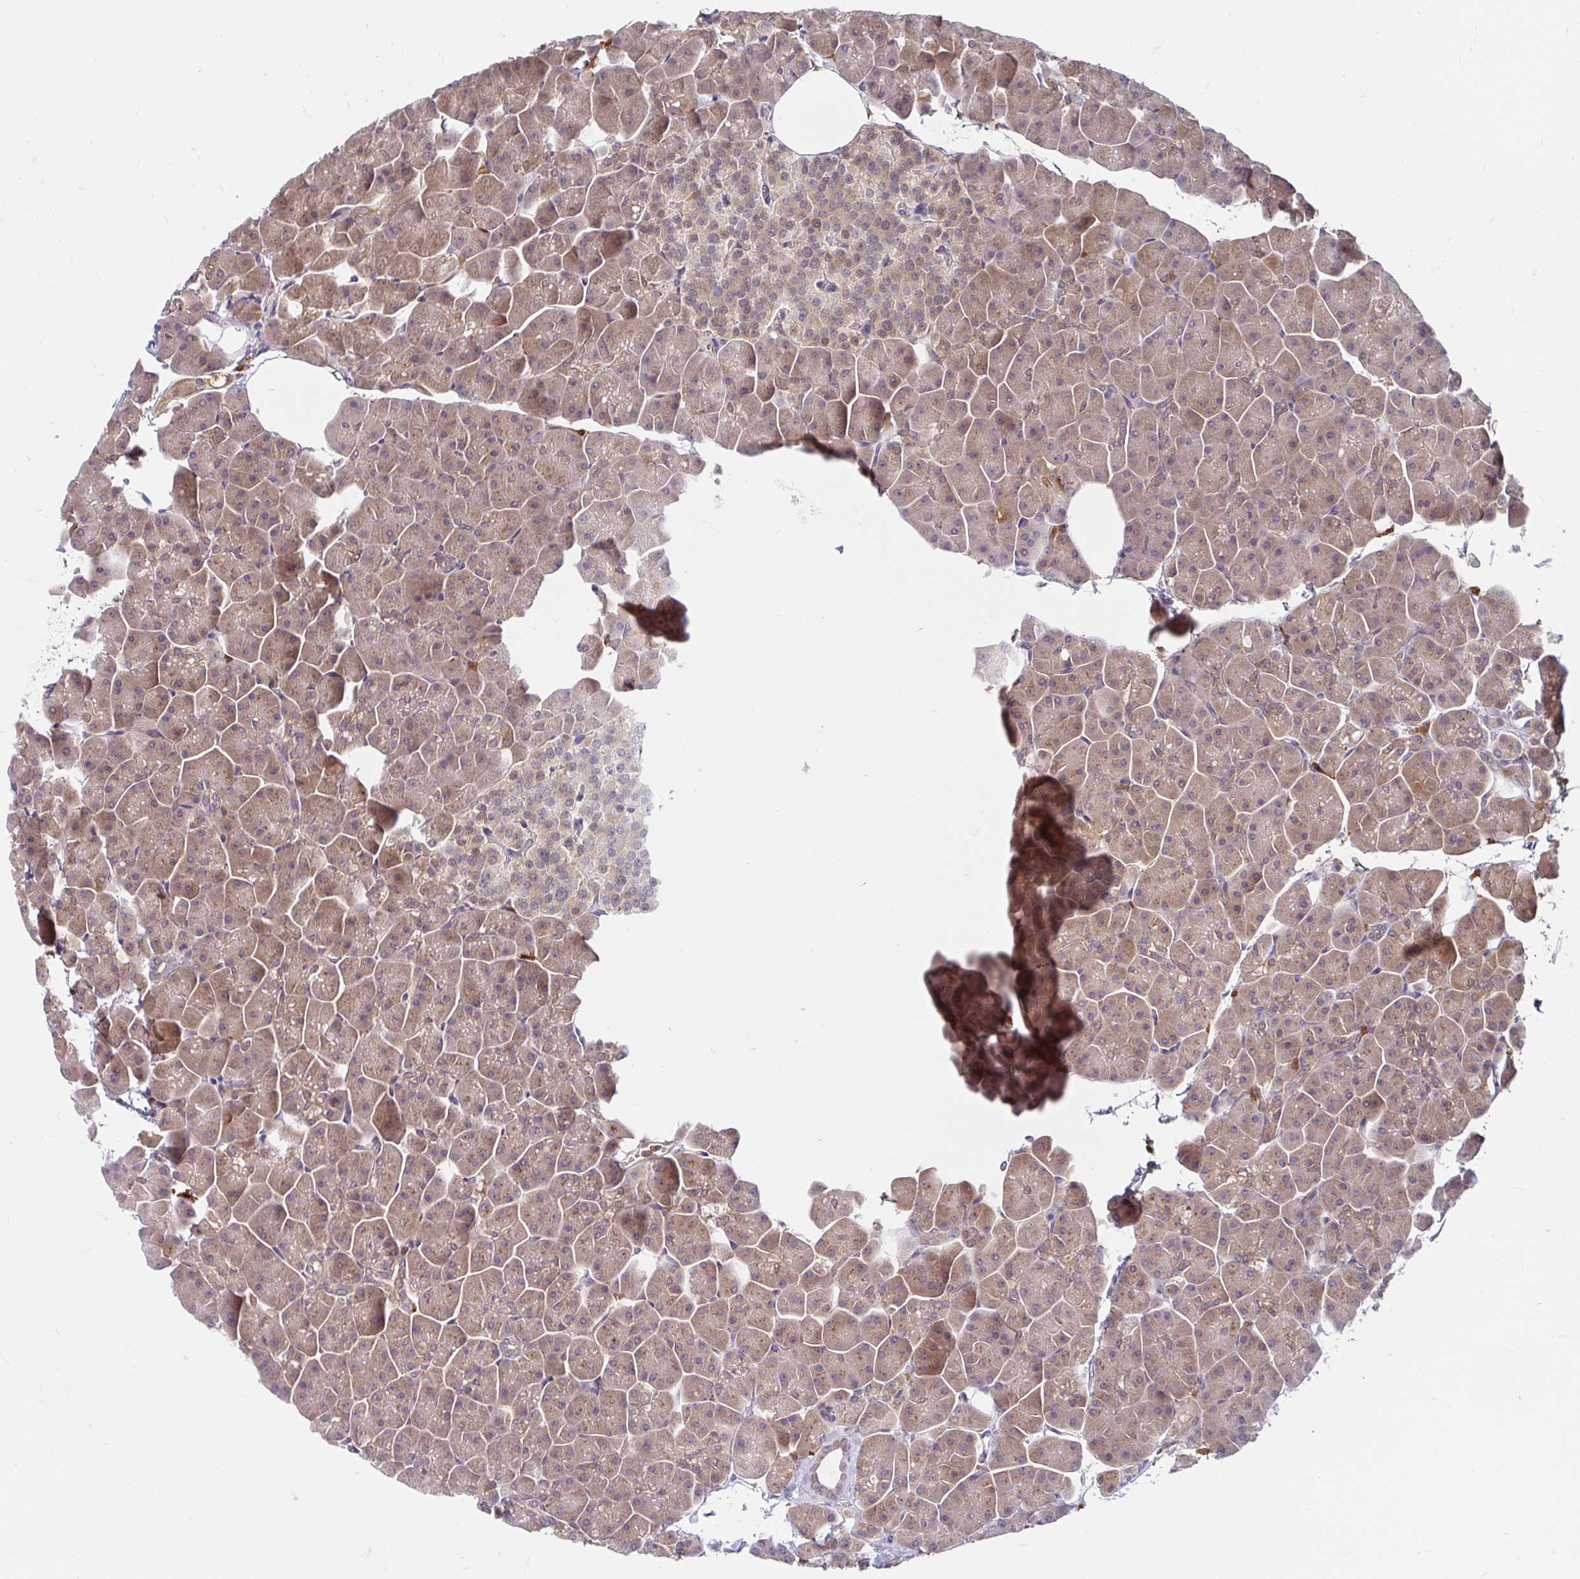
{"staining": {"intensity": "moderate", "quantity": ">75%", "location": "cytoplasmic/membranous"}, "tissue": "pancreas", "cell_type": "Exocrine glandular cells", "image_type": "normal", "snomed": [{"axis": "morphology", "description": "Normal tissue, NOS"}, {"axis": "topography", "description": "Pancreas"}], "caption": "Moderate cytoplasmic/membranous staining for a protein is seen in about >75% of exocrine glandular cells of unremarkable pancreas using immunohistochemistry.", "gene": "BLVRA", "patient": {"sex": "male", "age": 35}}